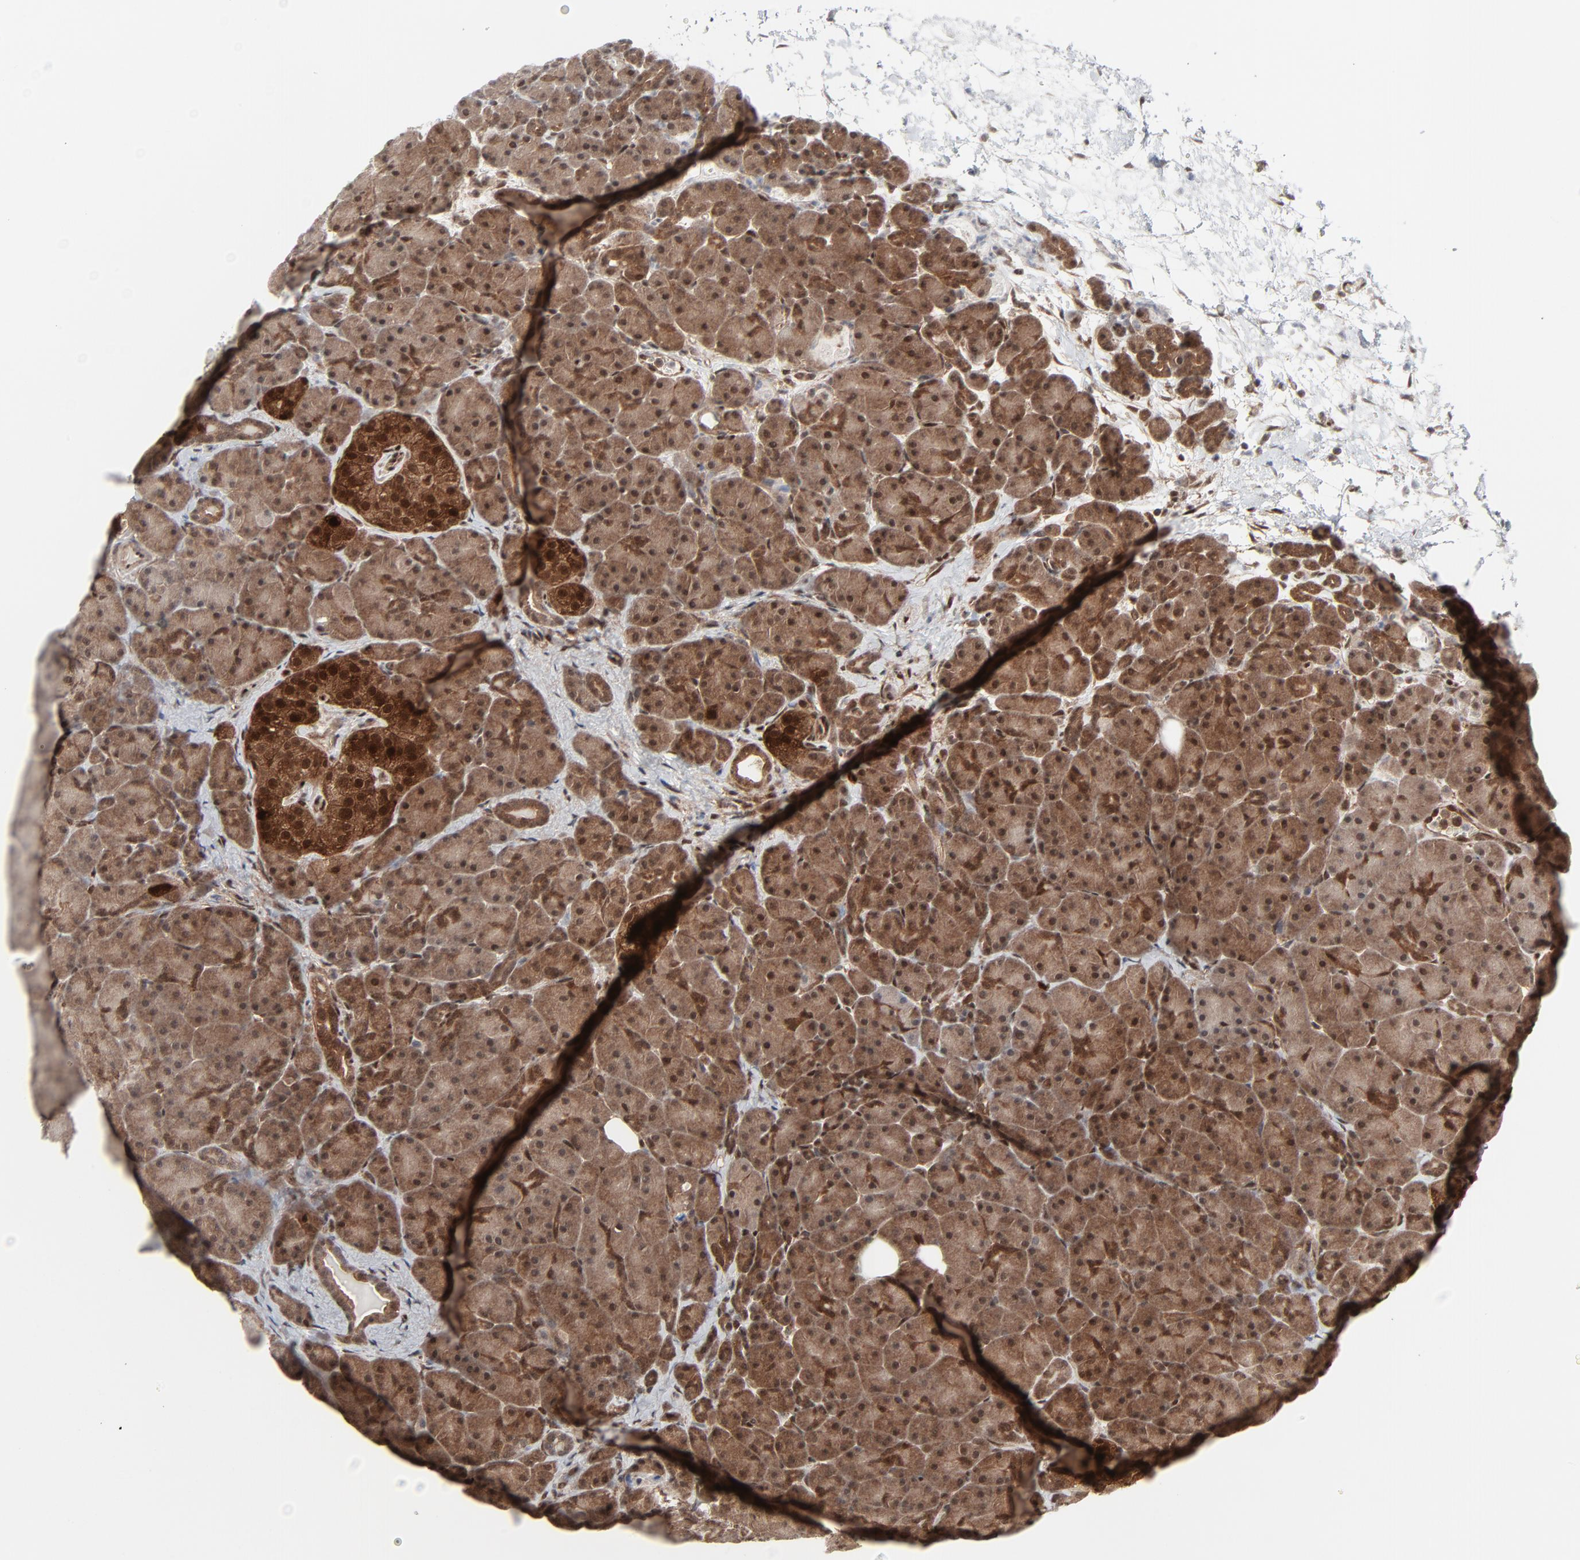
{"staining": {"intensity": "moderate", "quantity": ">75%", "location": "cytoplasmic/membranous"}, "tissue": "pancreas", "cell_type": "Exocrine glandular cells", "image_type": "normal", "snomed": [{"axis": "morphology", "description": "Normal tissue, NOS"}, {"axis": "topography", "description": "Pancreas"}], "caption": "DAB immunohistochemical staining of benign pancreas displays moderate cytoplasmic/membranous protein staining in approximately >75% of exocrine glandular cells.", "gene": "AKT1", "patient": {"sex": "male", "age": 66}}